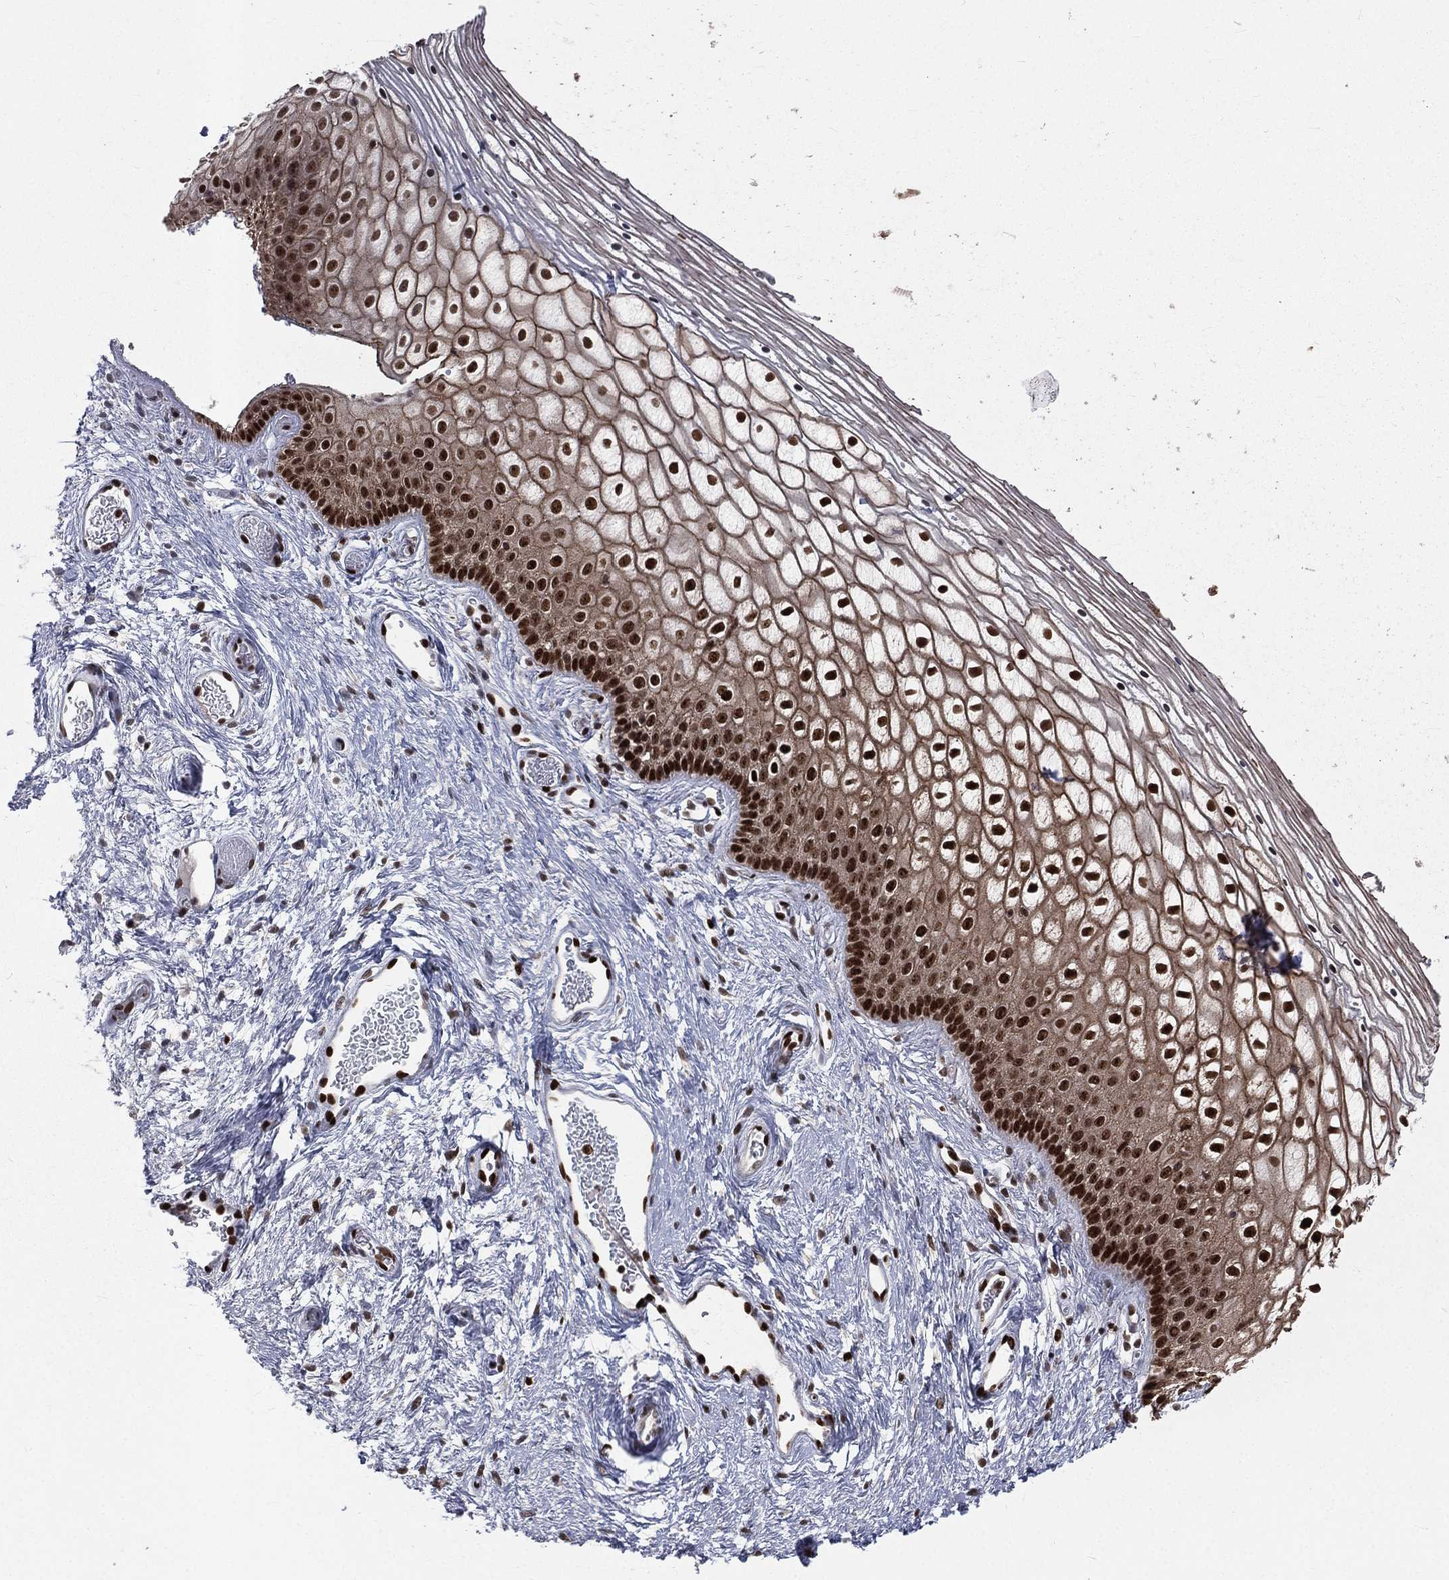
{"staining": {"intensity": "strong", "quantity": ">75%", "location": "nuclear"}, "tissue": "vagina", "cell_type": "Squamous epithelial cells", "image_type": "normal", "snomed": [{"axis": "morphology", "description": "Normal tissue, NOS"}, {"axis": "topography", "description": "Vagina"}], "caption": "Immunohistochemical staining of normal human vagina reveals high levels of strong nuclear staining in approximately >75% of squamous epithelial cells.", "gene": "POLB", "patient": {"sex": "female", "age": 32}}